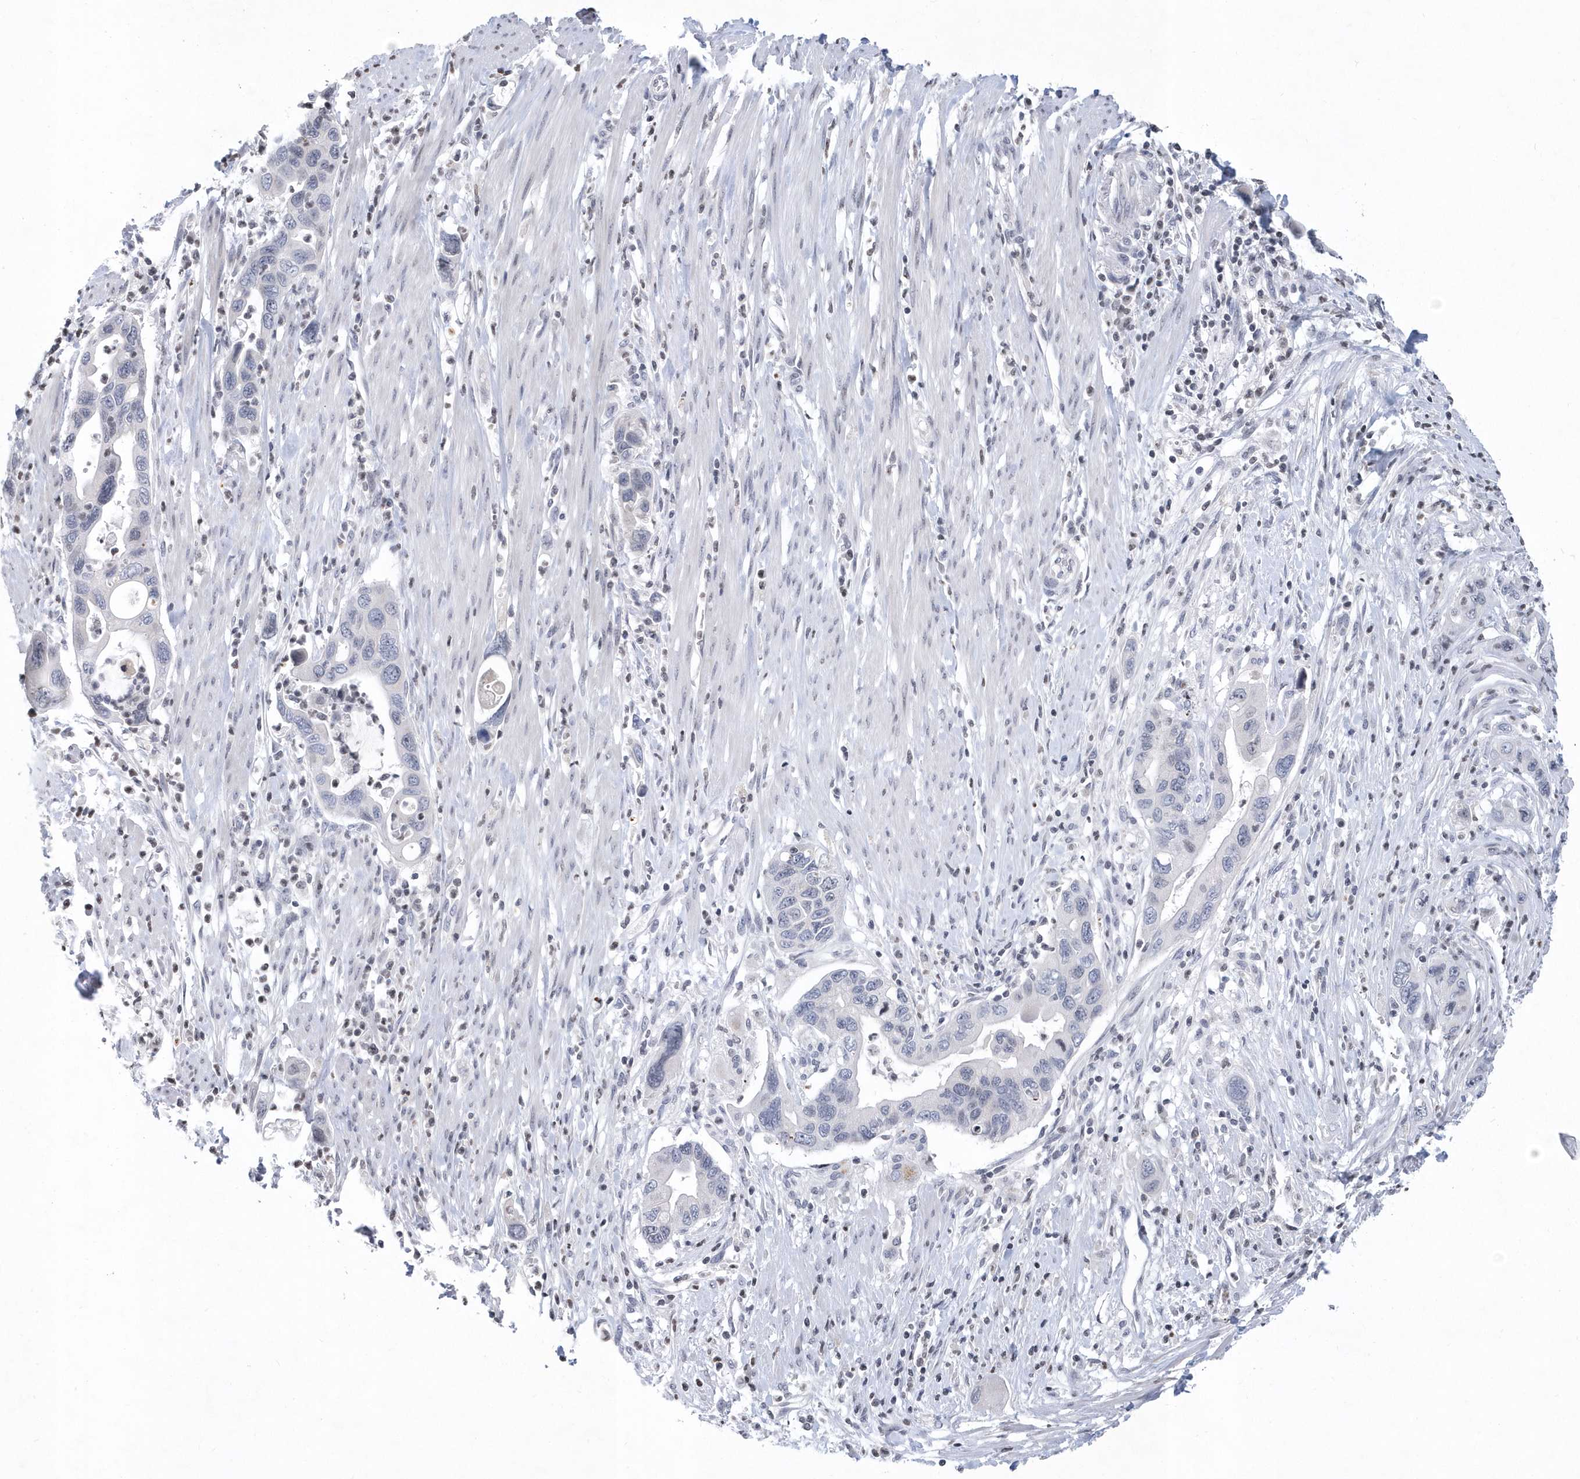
{"staining": {"intensity": "negative", "quantity": "none", "location": "none"}, "tissue": "pancreatic cancer", "cell_type": "Tumor cells", "image_type": "cancer", "snomed": [{"axis": "morphology", "description": "Adenocarcinoma, NOS"}, {"axis": "topography", "description": "Pancreas"}], "caption": "Immunohistochemistry photomicrograph of adenocarcinoma (pancreatic) stained for a protein (brown), which shows no positivity in tumor cells.", "gene": "VWA5B2", "patient": {"sex": "female", "age": 71}}